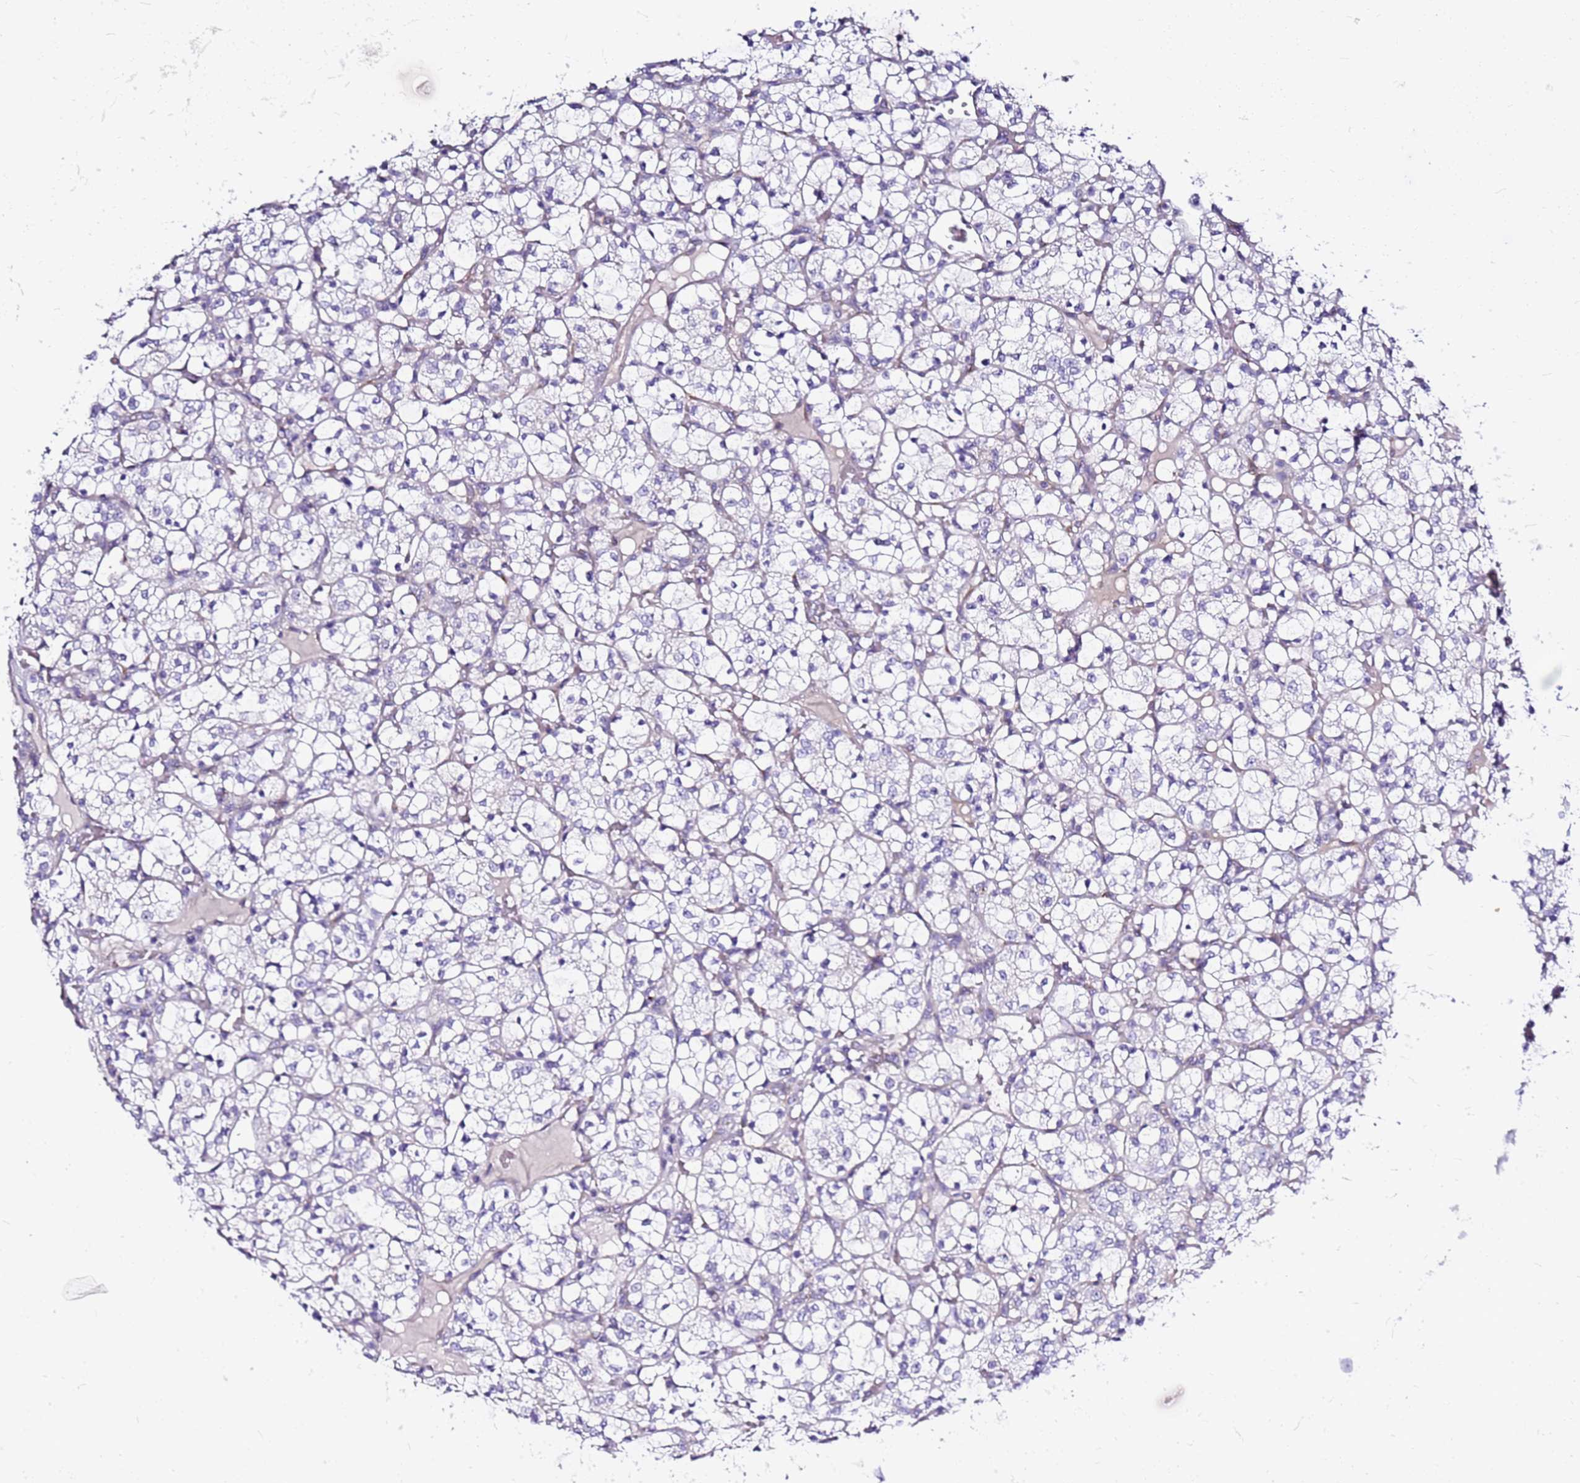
{"staining": {"intensity": "negative", "quantity": "none", "location": "none"}, "tissue": "renal cancer", "cell_type": "Tumor cells", "image_type": "cancer", "snomed": [{"axis": "morphology", "description": "Adenocarcinoma, NOS"}, {"axis": "topography", "description": "Kidney"}], "caption": "This is a histopathology image of IHC staining of renal adenocarcinoma, which shows no positivity in tumor cells. (DAB (3,3'-diaminobenzidine) immunohistochemistry (IHC) with hematoxylin counter stain).", "gene": "CASD1", "patient": {"sex": "female", "age": 69}}